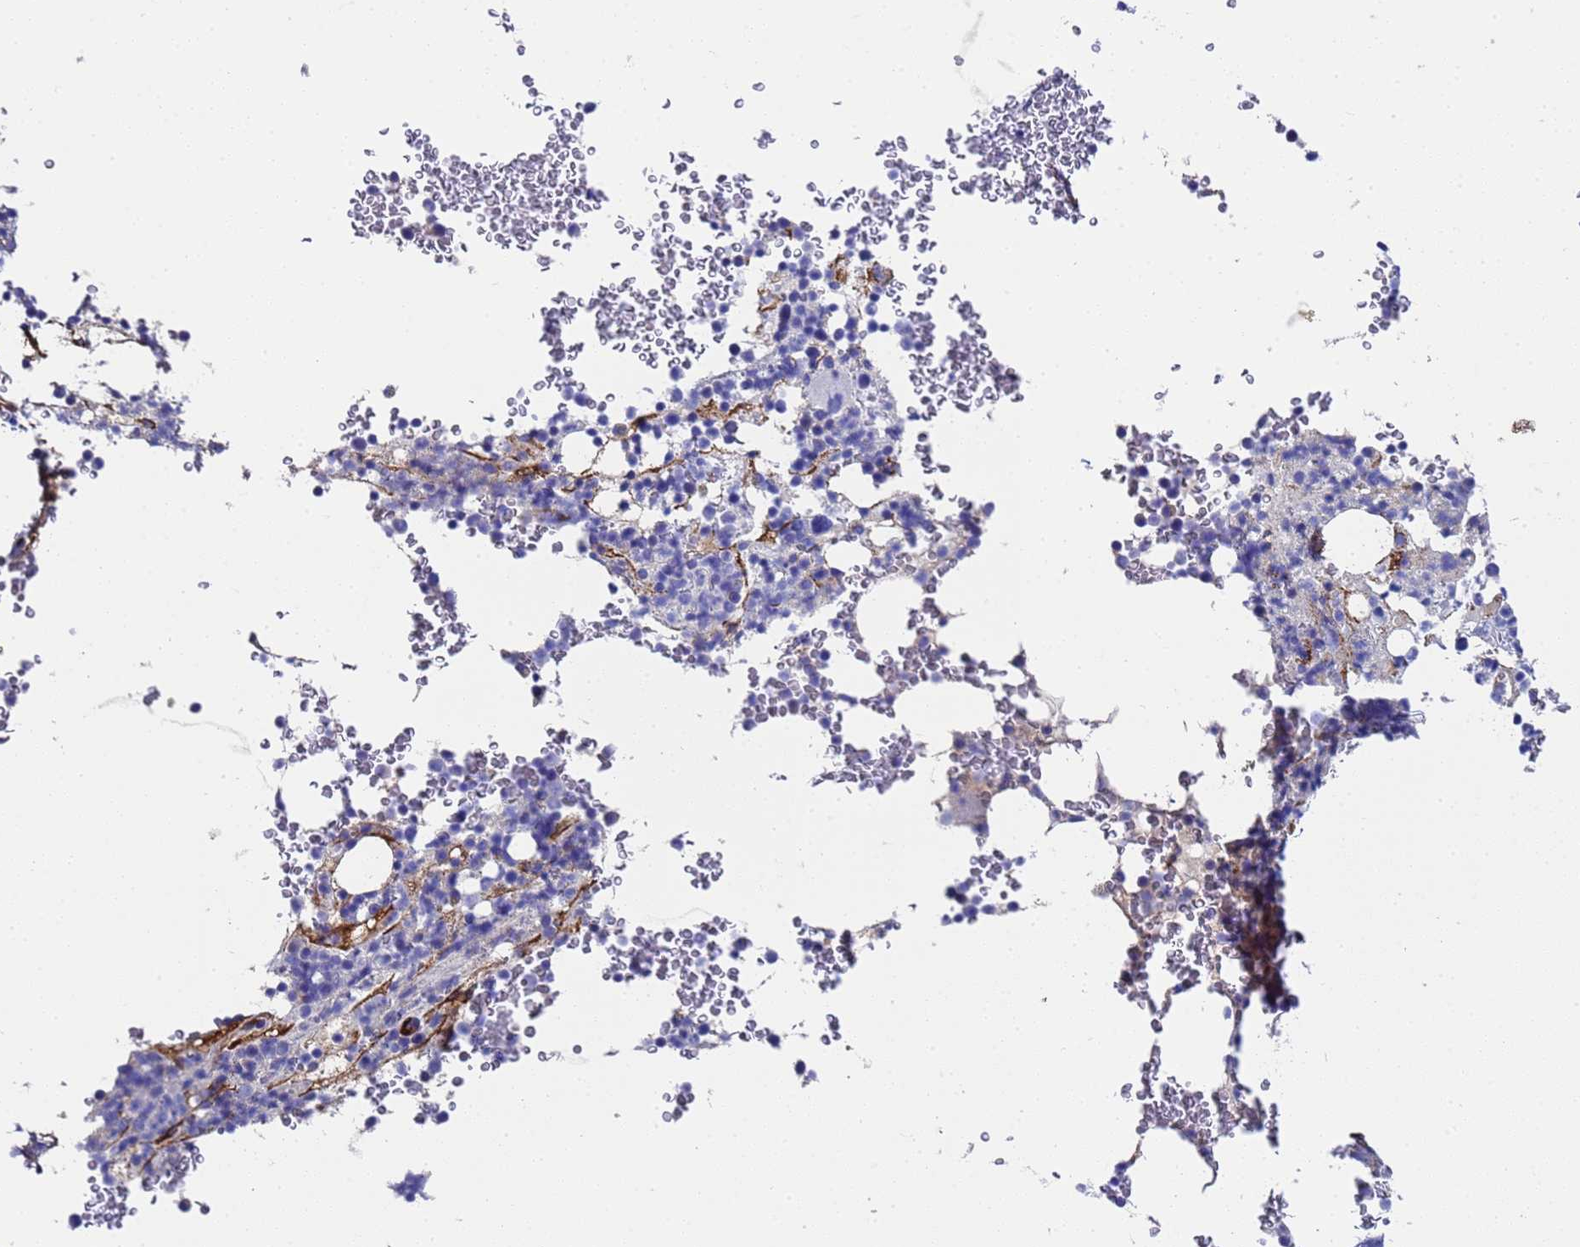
{"staining": {"intensity": "negative", "quantity": "none", "location": "none"}, "tissue": "bone marrow", "cell_type": "Hematopoietic cells", "image_type": "normal", "snomed": [{"axis": "morphology", "description": "Normal tissue, NOS"}, {"axis": "topography", "description": "Bone marrow"}], "caption": "Immunohistochemistry image of benign human bone marrow stained for a protein (brown), which exhibits no positivity in hematopoietic cells.", "gene": "ADIPOQ", "patient": {"sex": "male", "age": 58}}